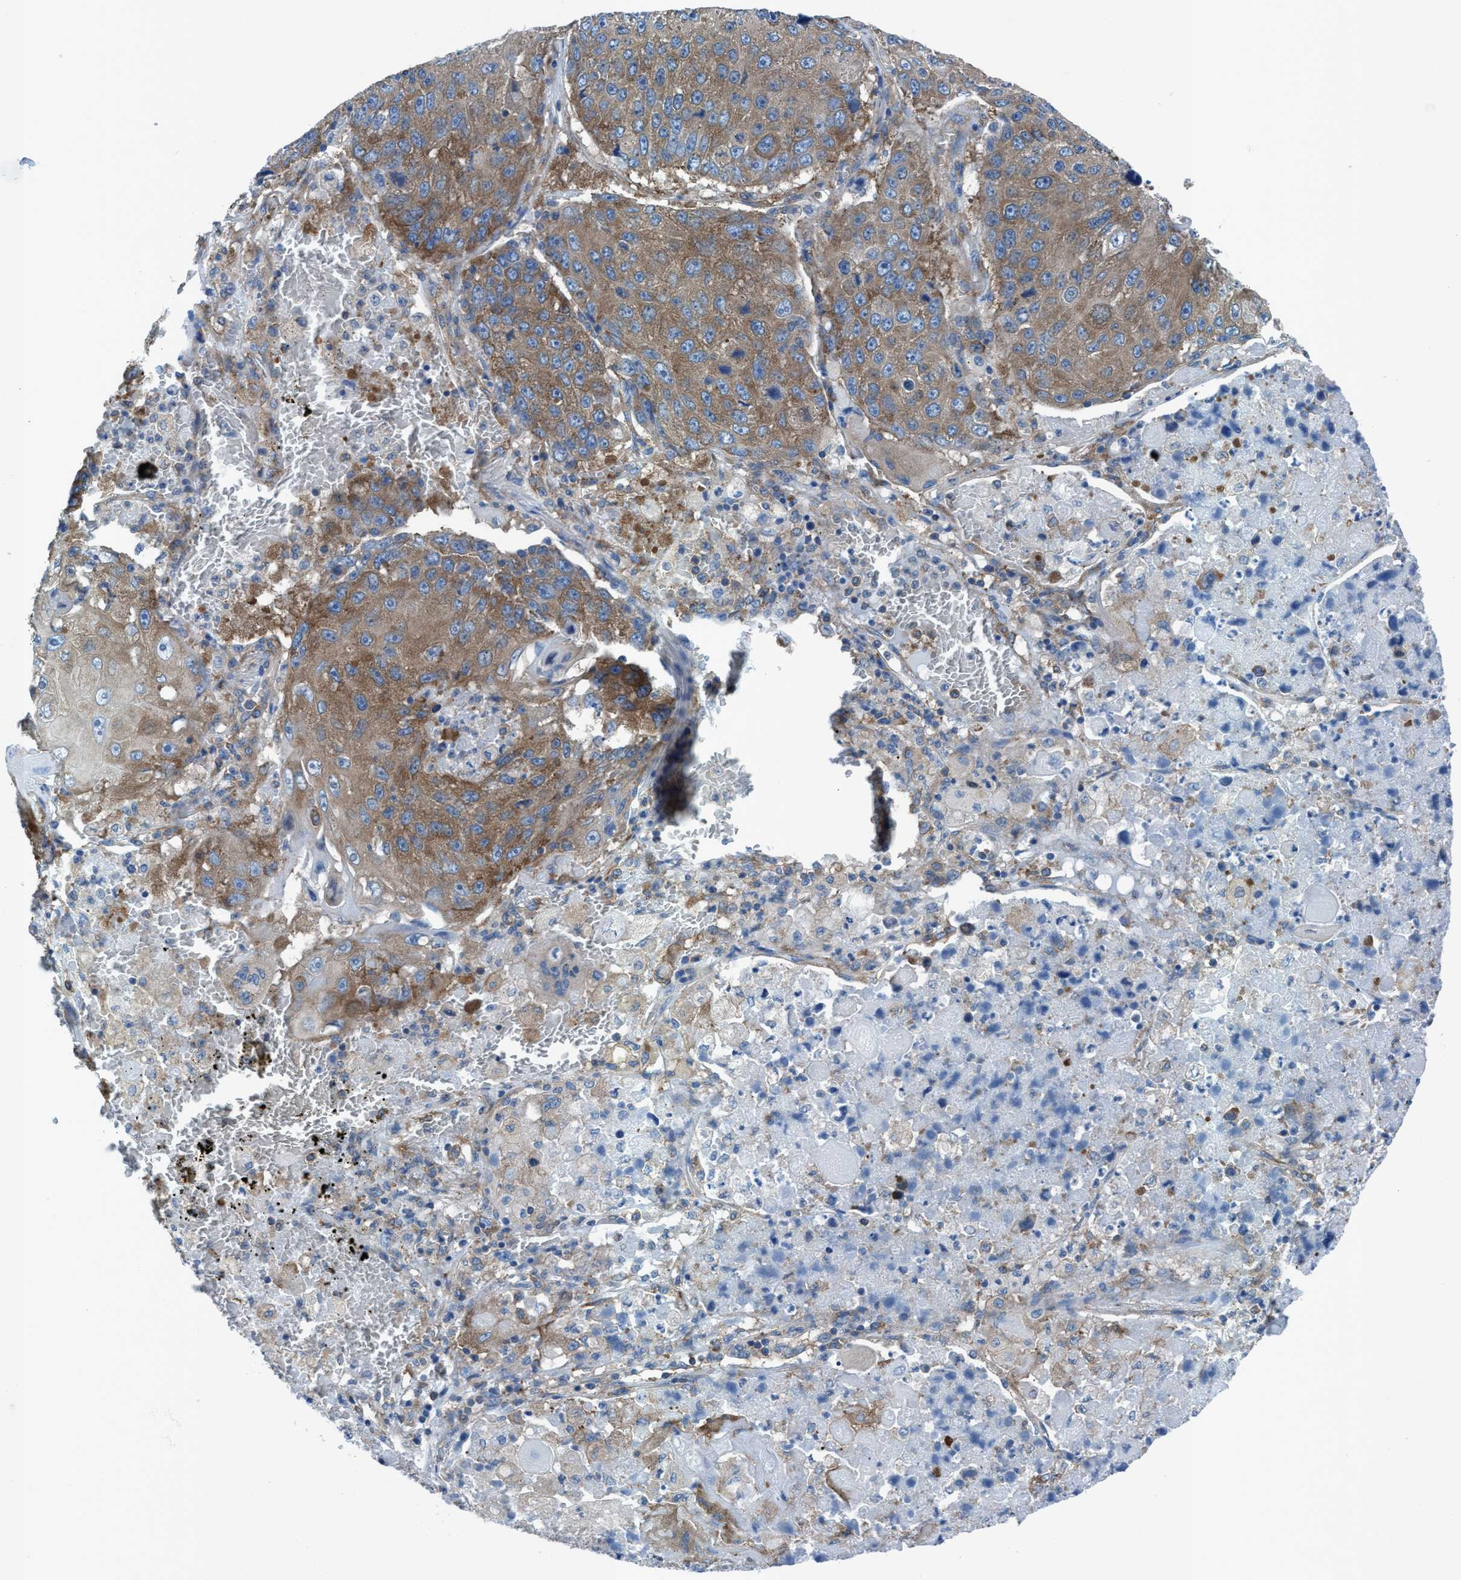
{"staining": {"intensity": "moderate", "quantity": ">75%", "location": "cytoplasmic/membranous"}, "tissue": "lung cancer", "cell_type": "Tumor cells", "image_type": "cancer", "snomed": [{"axis": "morphology", "description": "Squamous cell carcinoma, NOS"}, {"axis": "topography", "description": "Lung"}], "caption": "Immunohistochemical staining of lung squamous cell carcinoma reveals moderate cytoplasmic/membranous protein positivity in approximately >75% of tumor cells.", "gene": "NMT1", "patient": {"sex": "male", "age": 61}}